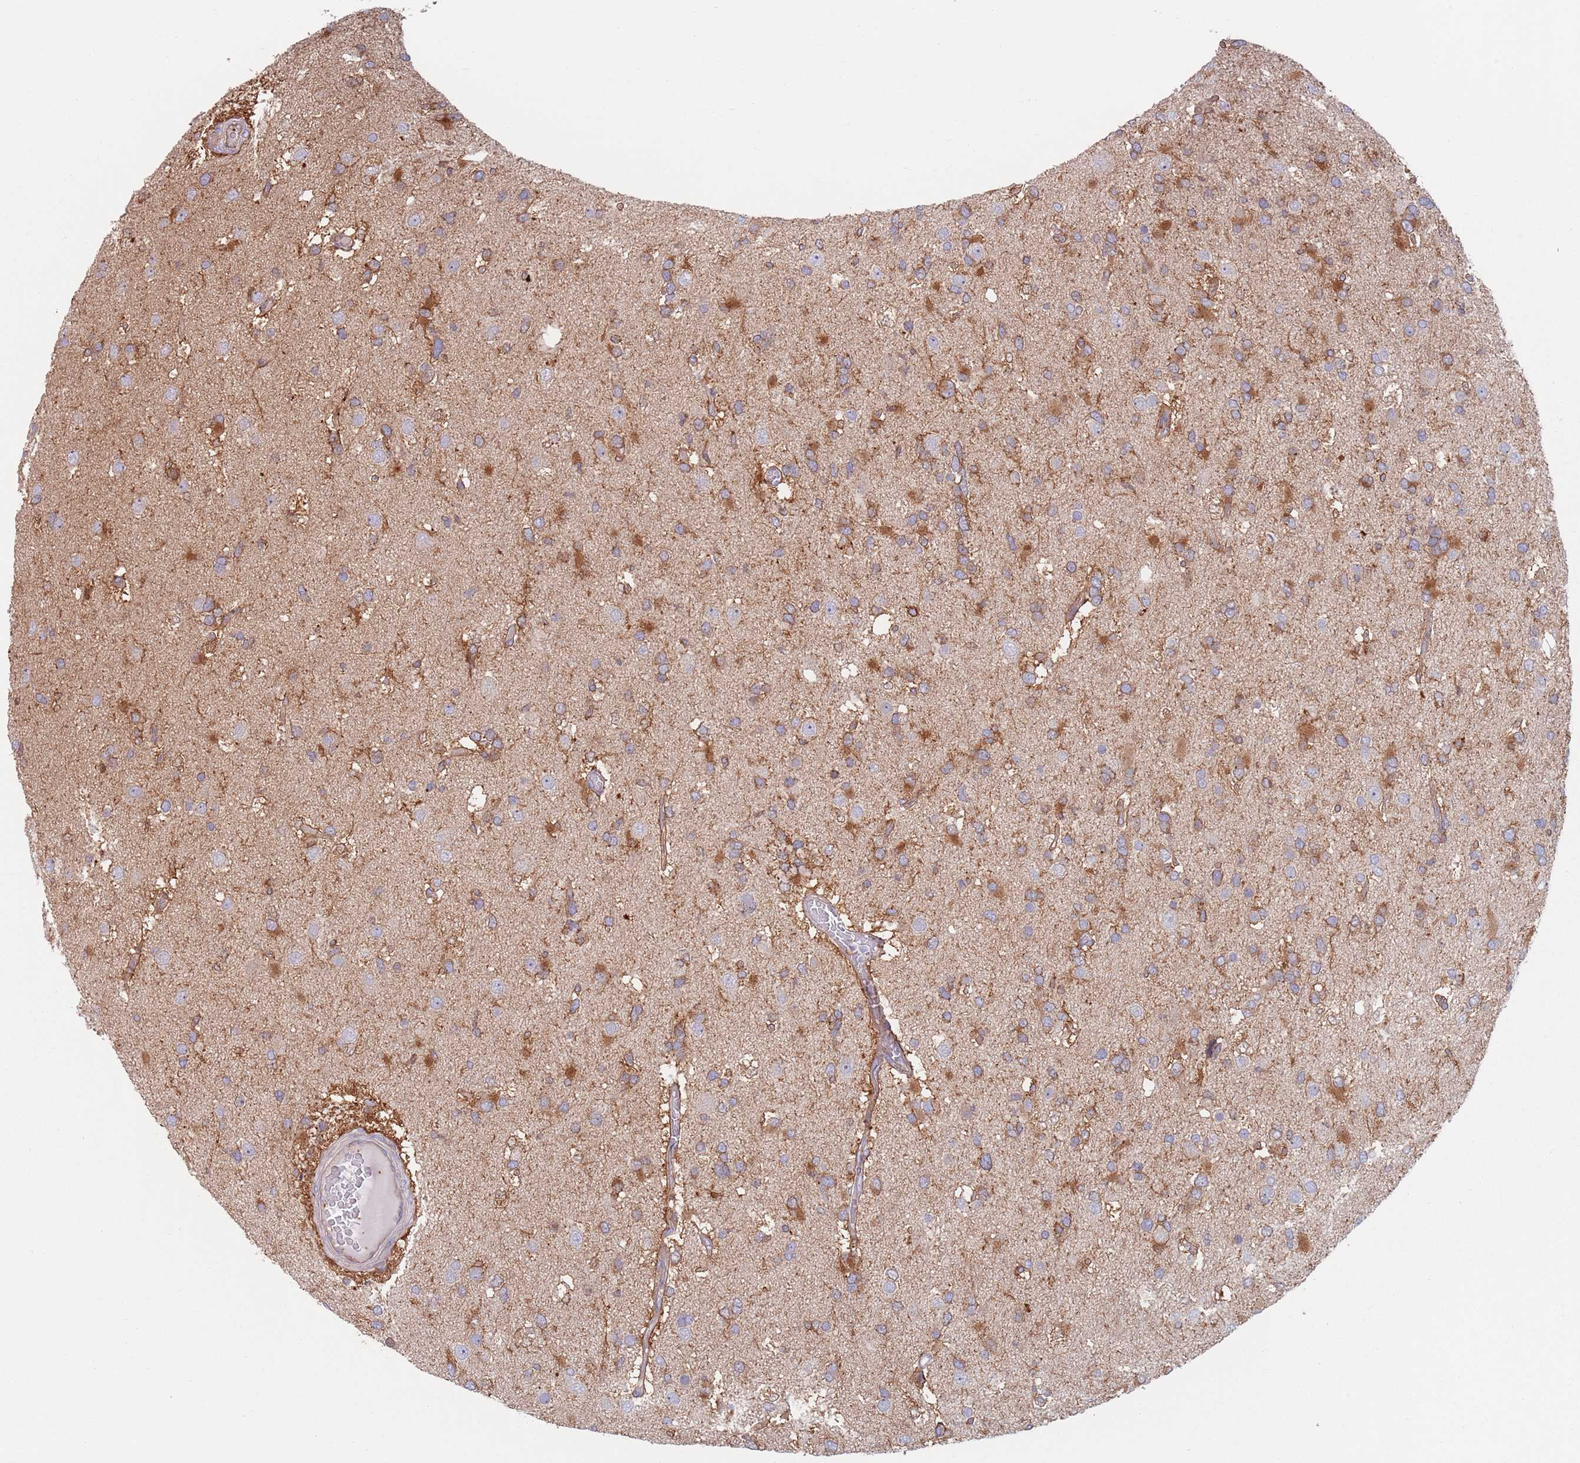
{"staining": {"intensity": "moderate", "quantity": "25%-75%", "location": "cytoplasmic/membranous"}, "tissue": "glioma", "cell_type": "Tumor cells", "image_type": "cancer", "snomed": [{"axis": "morphology", "description": "Glioma, malignant, High grade"}, {"axis": "topography", "description": "Brain"}], "caption": "The micrograph displays staining of malignant glioma (high-grade), revealing moderate cytoplasmic/membranous protein staining (brown color) within tumor cells. (DAB = brown stain, brightfield microscopy at high magnification).", "gene": "APPL2", "patient": {"sex": "male", "age": 53}}